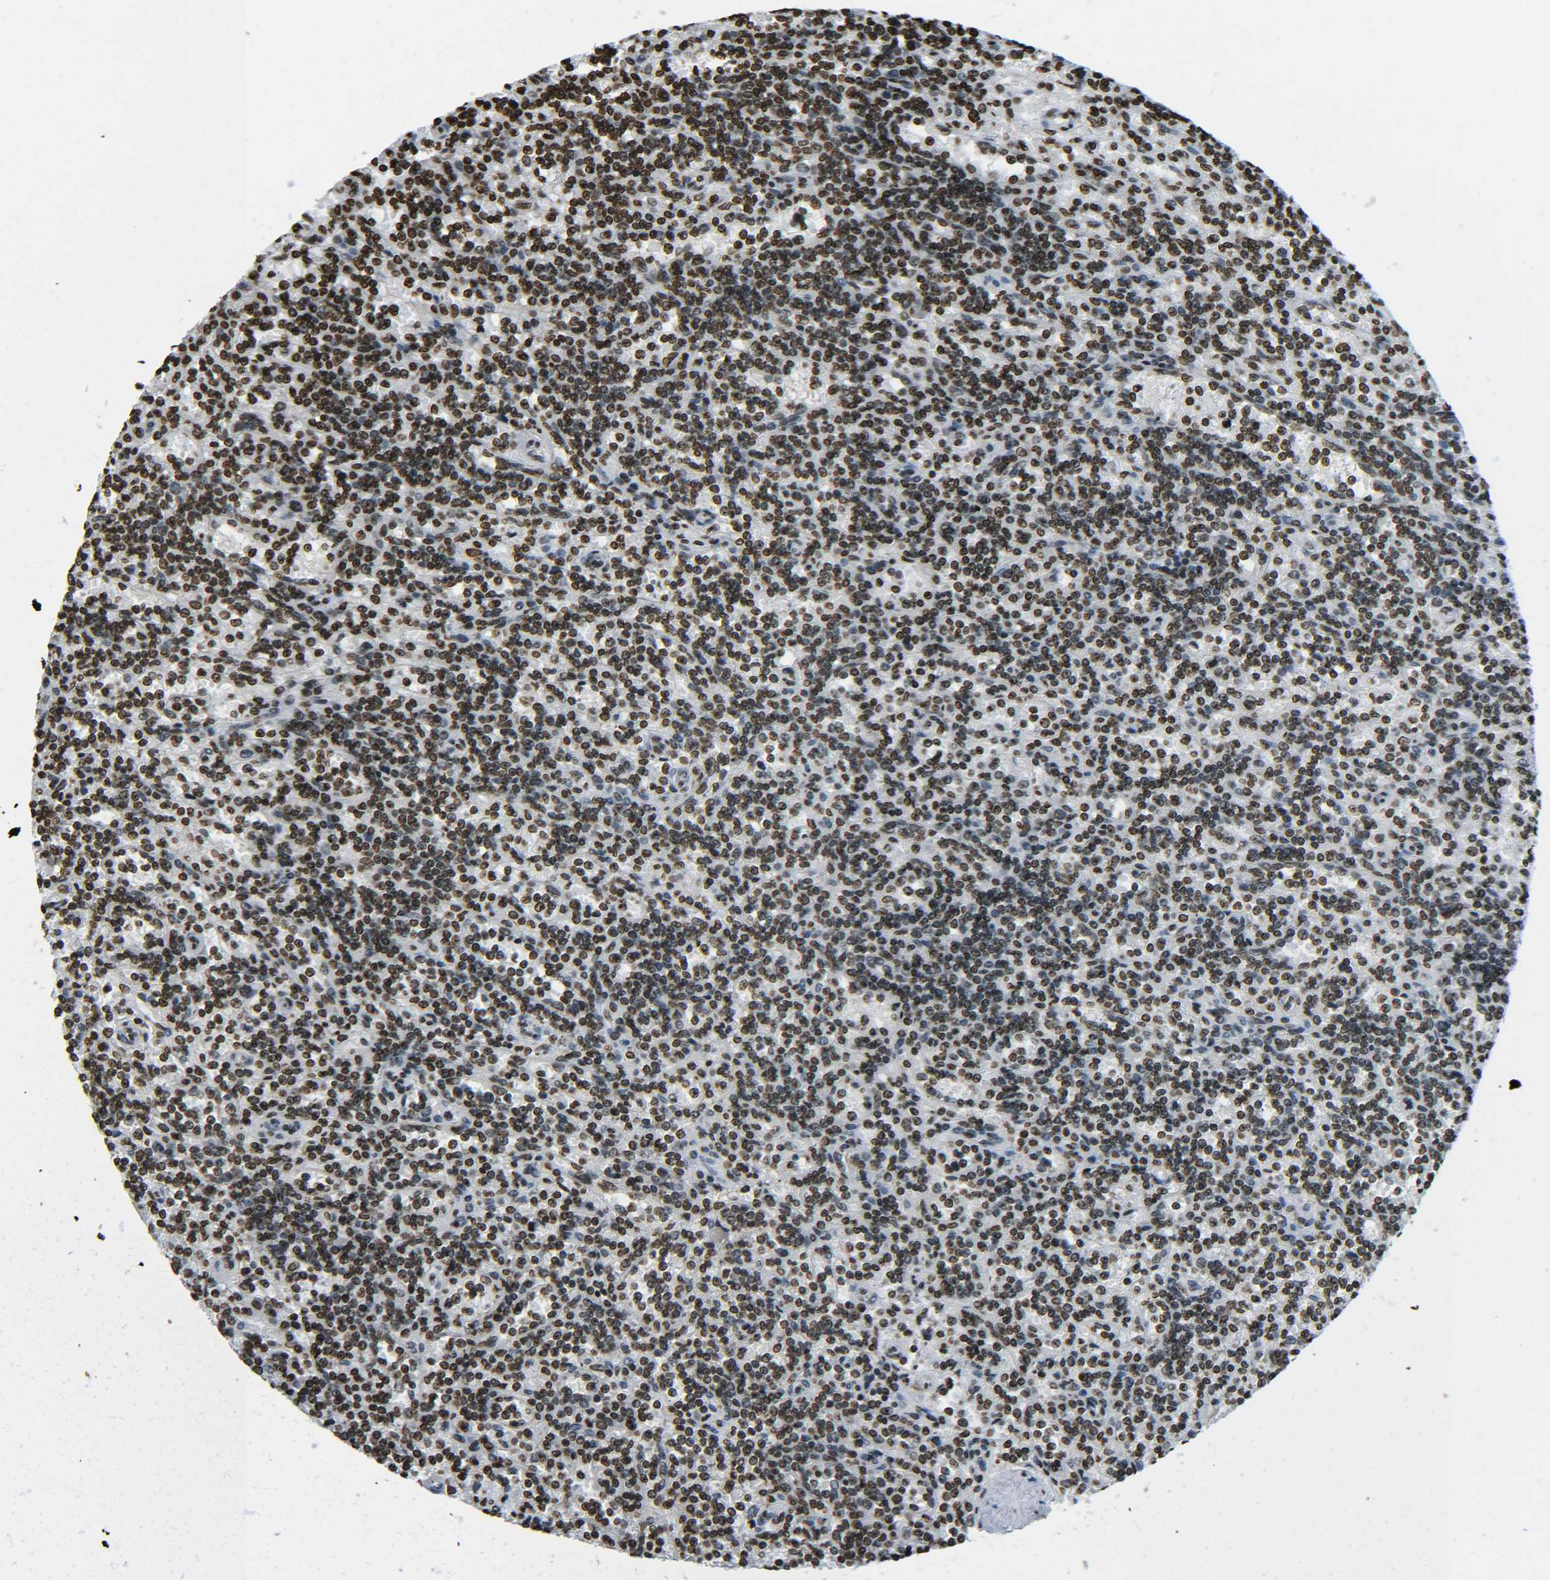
{"staining": {"intensity": "strong", "quantity": ">75%", "location": "nuclear"}, "tissue": "lymphoma", "cell_type": "Tumor cells", "image_type": "cancer", "snomed": [{"axis": "morphology", "description": "Malignant lymphoma, non-Hodgkin's type, Low grade"}, {"axis": "topography", "description": "Spleen"}], "caption": "The micrograph demonstrates immunohistochemical staining of lymphoma. There is strong nuclear staining is present in approximately >75% of tumor cells. (DAB = brown stain, brightfield microscopy at high magnification).", "gene": "H4C16", "patient": {"sex": "male", "age": 73}}